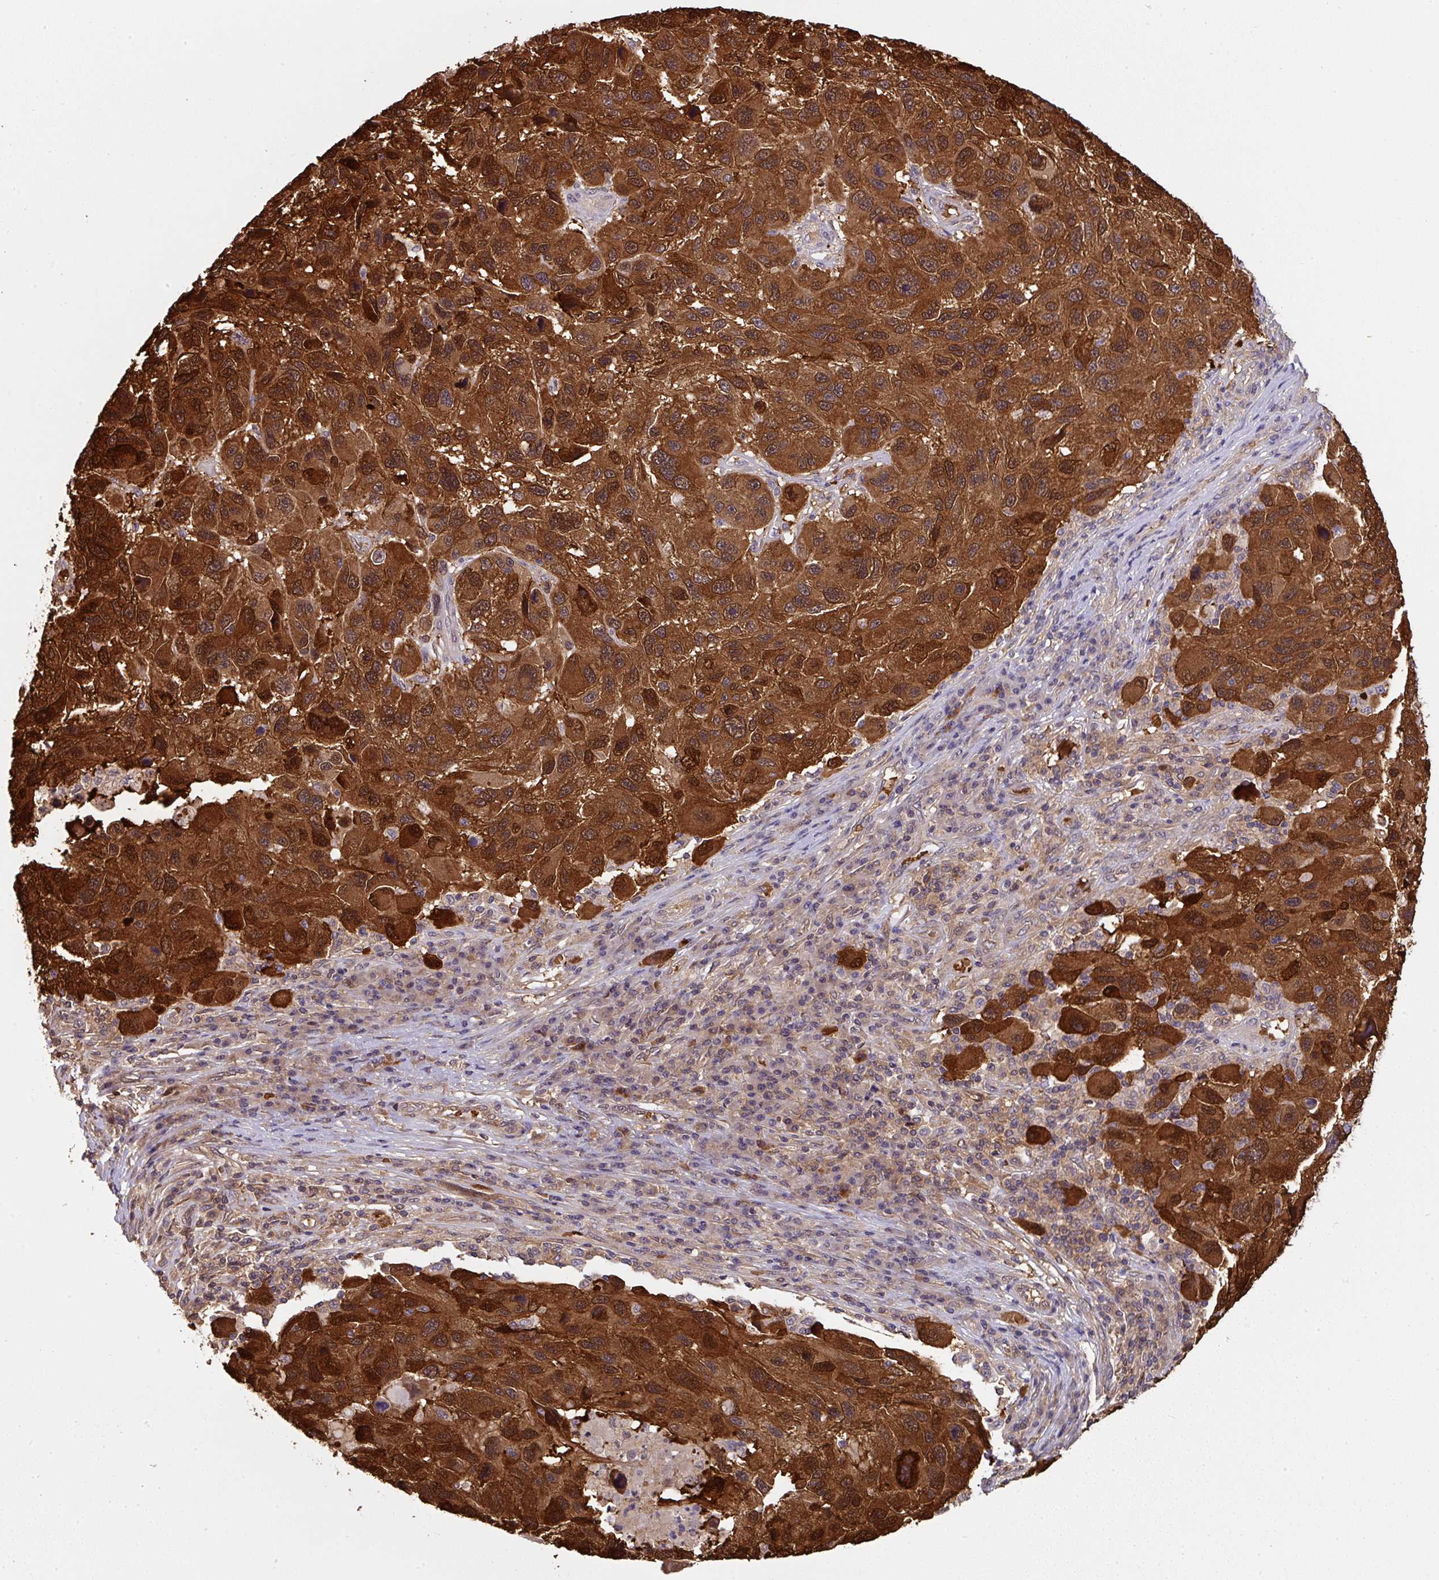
{"staining": {"intensity": "strong", "quantity": ">75%", "location": "cytoplasmic/membranous"}, "tissue": "melanoma", "cell_type": "Tumor cells", "image_type": "cancer", "snomed": [{"axis": "morphology", "description": "Malignant melanoma, NOS"}, {"axis": "topography", "description": "Skin"}], "caption": "A photomicrograph of malignant melanoma stained for a protein reveals strong cytoplasmic/membranous brown staining in tumor cells. (brown staining indicates protein expression, while blue staining denotes nuclei).", "gene": "ST13", "patient": {"sex": "male", "age": 53}}